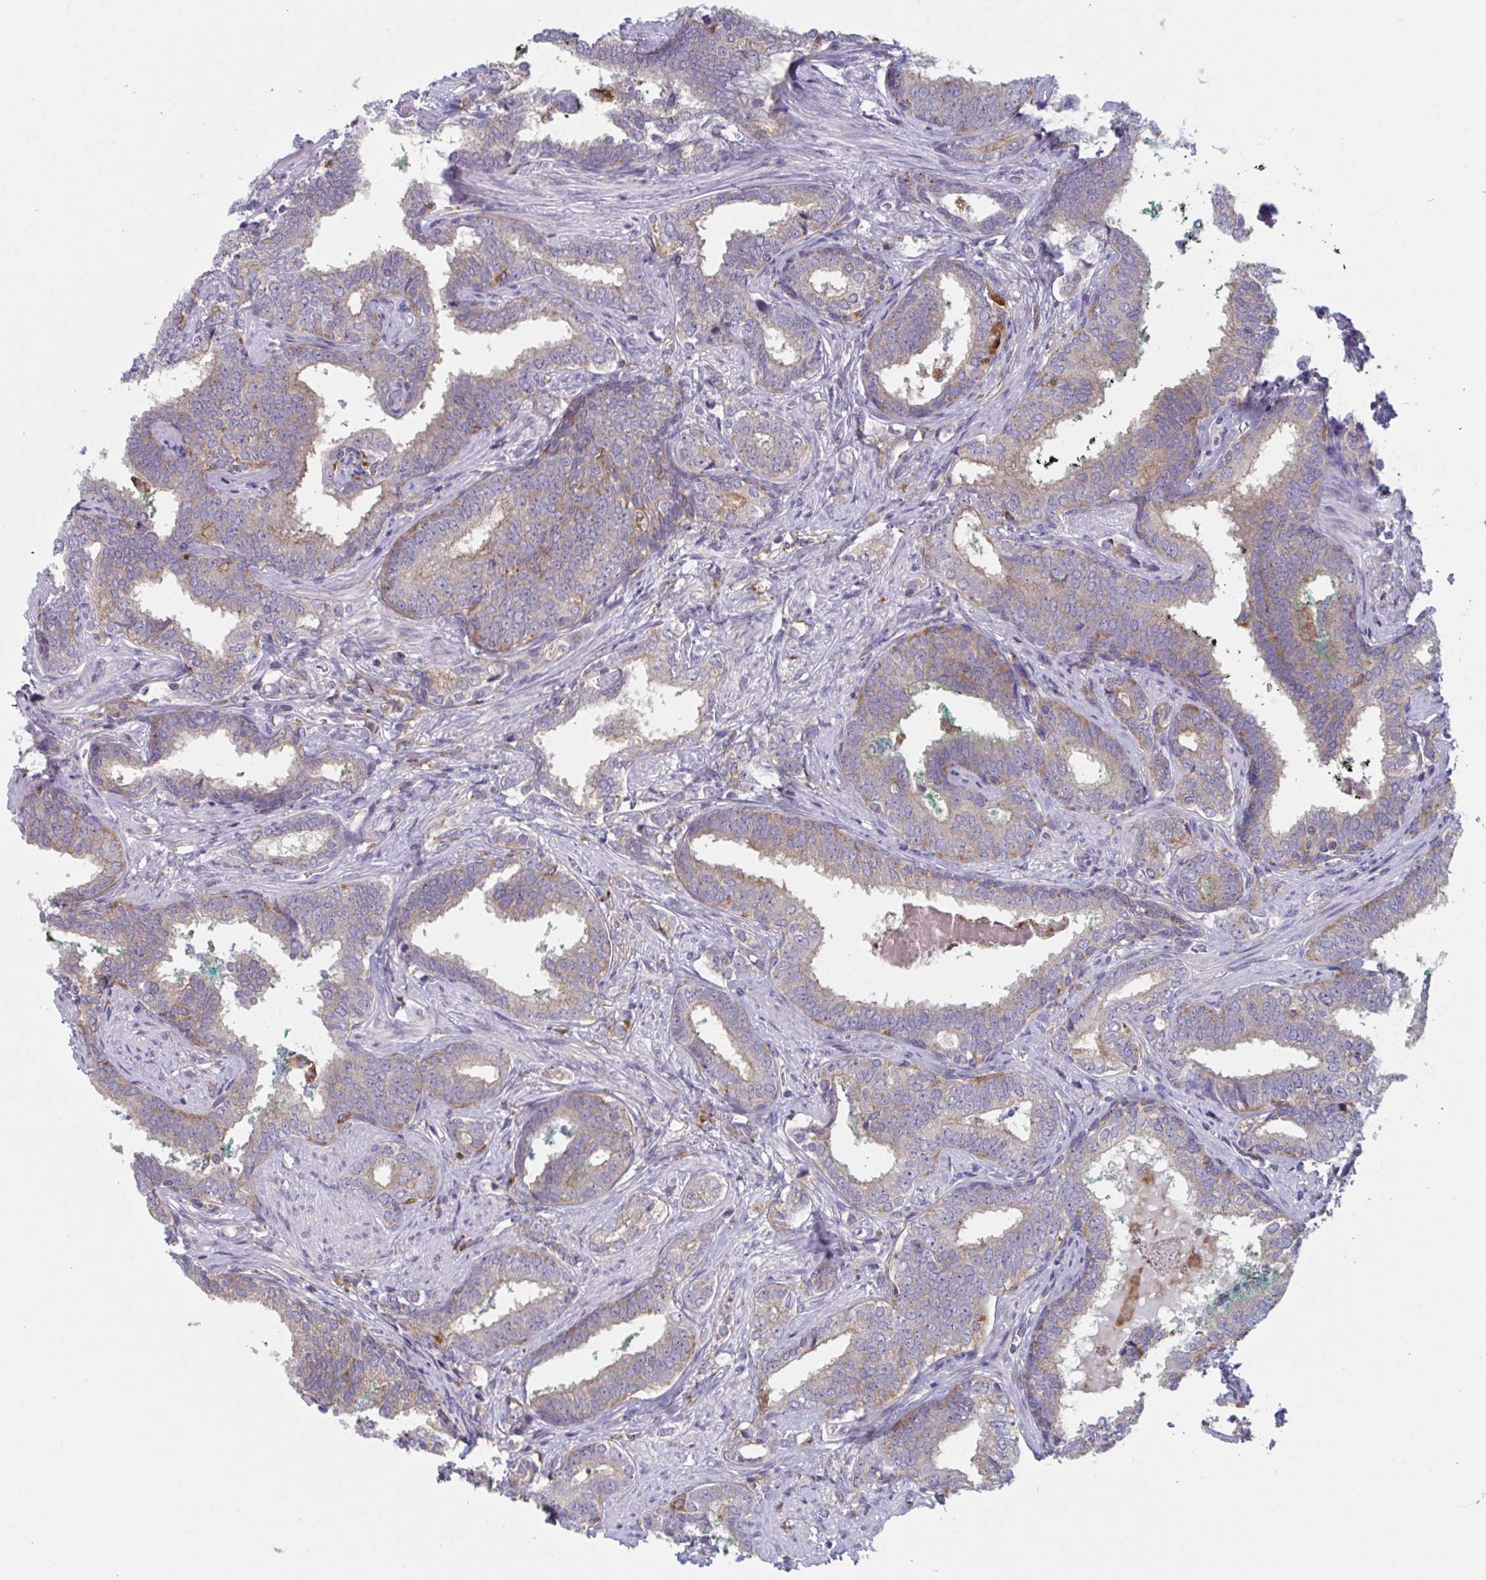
{"staining": {"intensity": "weak", "quantity": "25%-75%", "location": "cytoplasmic/membranous"}, "tissue": "prostate cancer", "cell_type": "Tumor cells", "image_type": "cancer", "snomed": [{"axis": "morphology", "description": "Adenocarcinoma, High grade"}, {"axis": "topography", "description": "Prostate"}], "caption": "A high-resolution photomicrograph shows immunohistochemistry (IHC) staining of prostate cancer, which demonstrates weak cytoplasmic/membranous positivity in approximately 25%-75% of tumor cells. The staining is performed using DAB brown chromogen to label protein expression. The nuclei are counter-stained blue using hematoxylin.", "gene": "NIPSNAP1", "patient": {"sex": "male", "age": 72}}